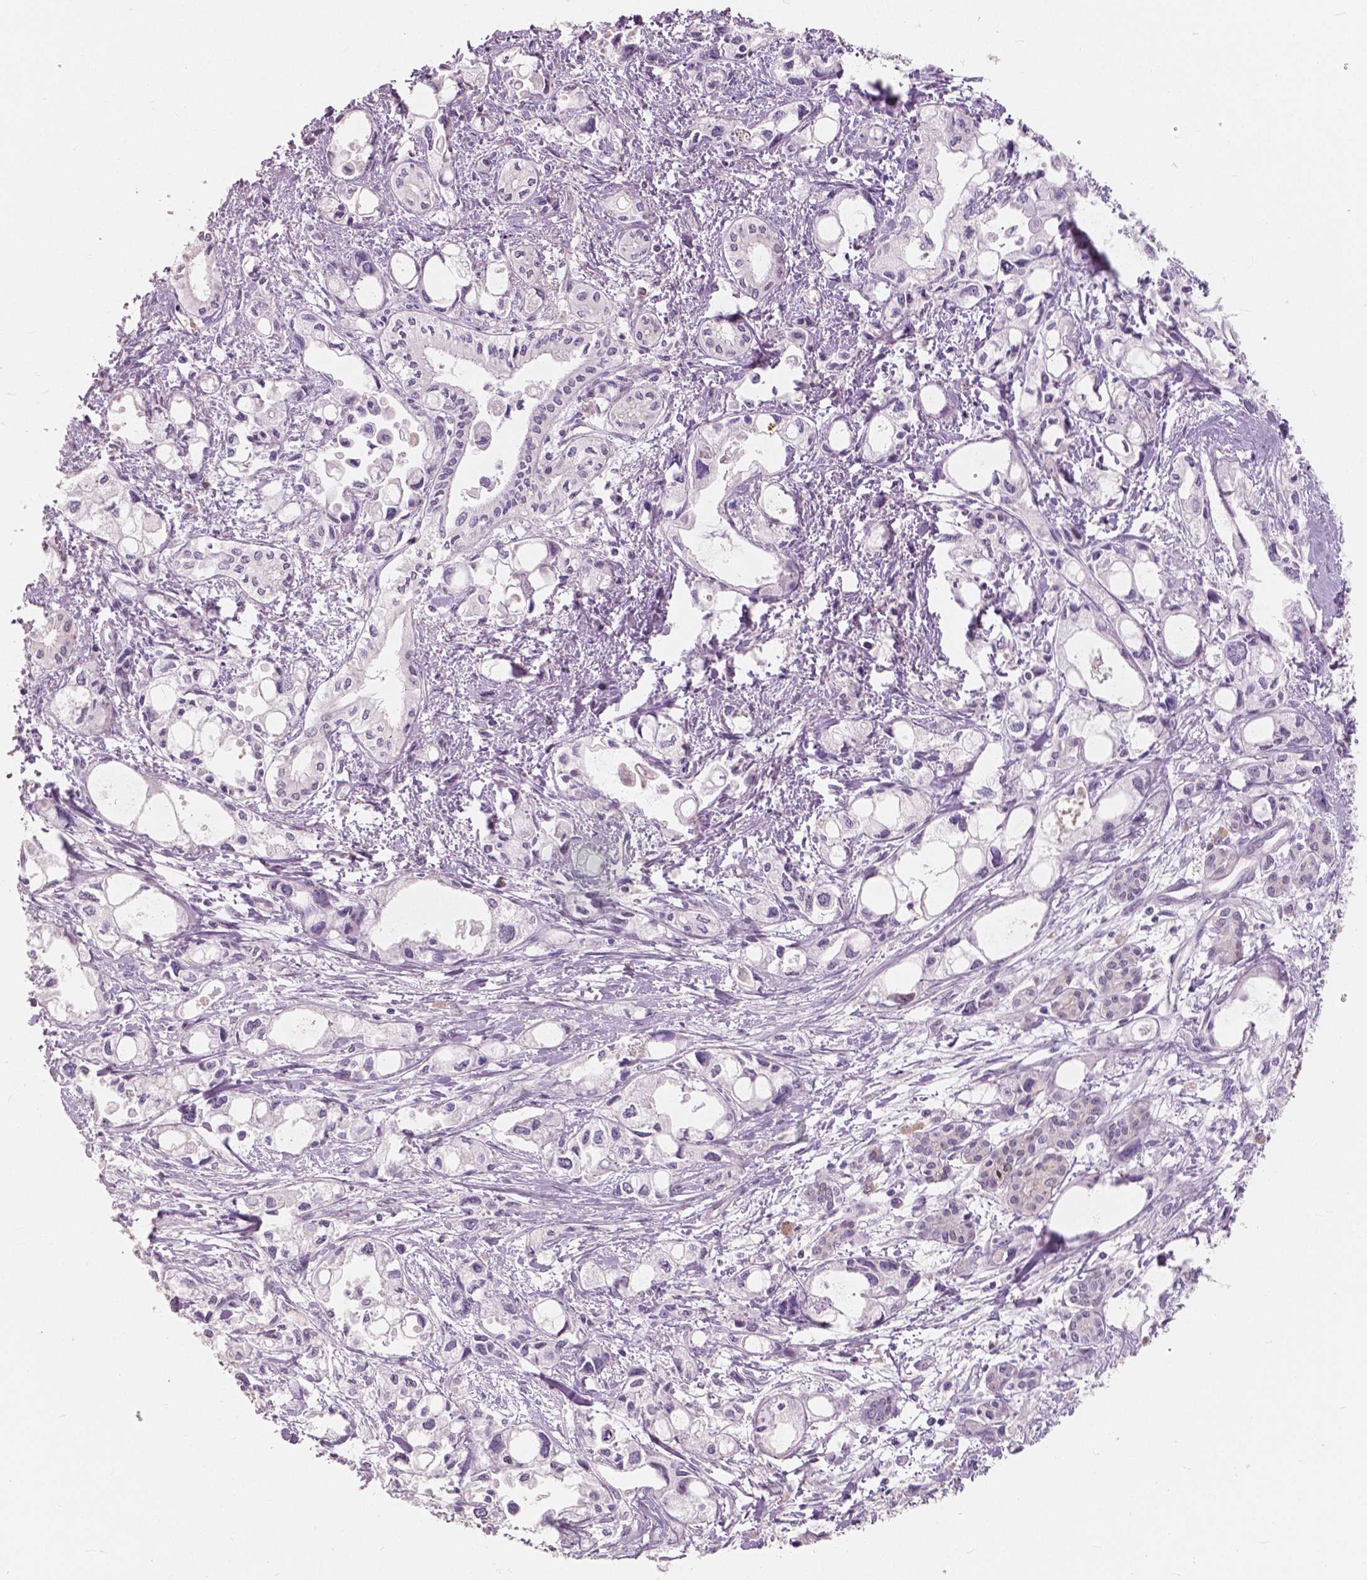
{"staining": {"intensity": "negative", "quantity": "none", "location": "none"}, "tissue": "pancreatic cancer", "cell_type": "Tumor cells", "image_type": "cancer", "snomed": [{"axis": "morphology", "description": "Adenocarcinoma, NOS"}, {"axis": "topography", "description": "Pancreas"}], "caption": "Pancreatic cancer (adenocarcinoma) was stained to show a protein in brown. There is no significant positivity in tumor cells.", "gene": "SAT2", "patient": {"sex": "female", "age": 61}}